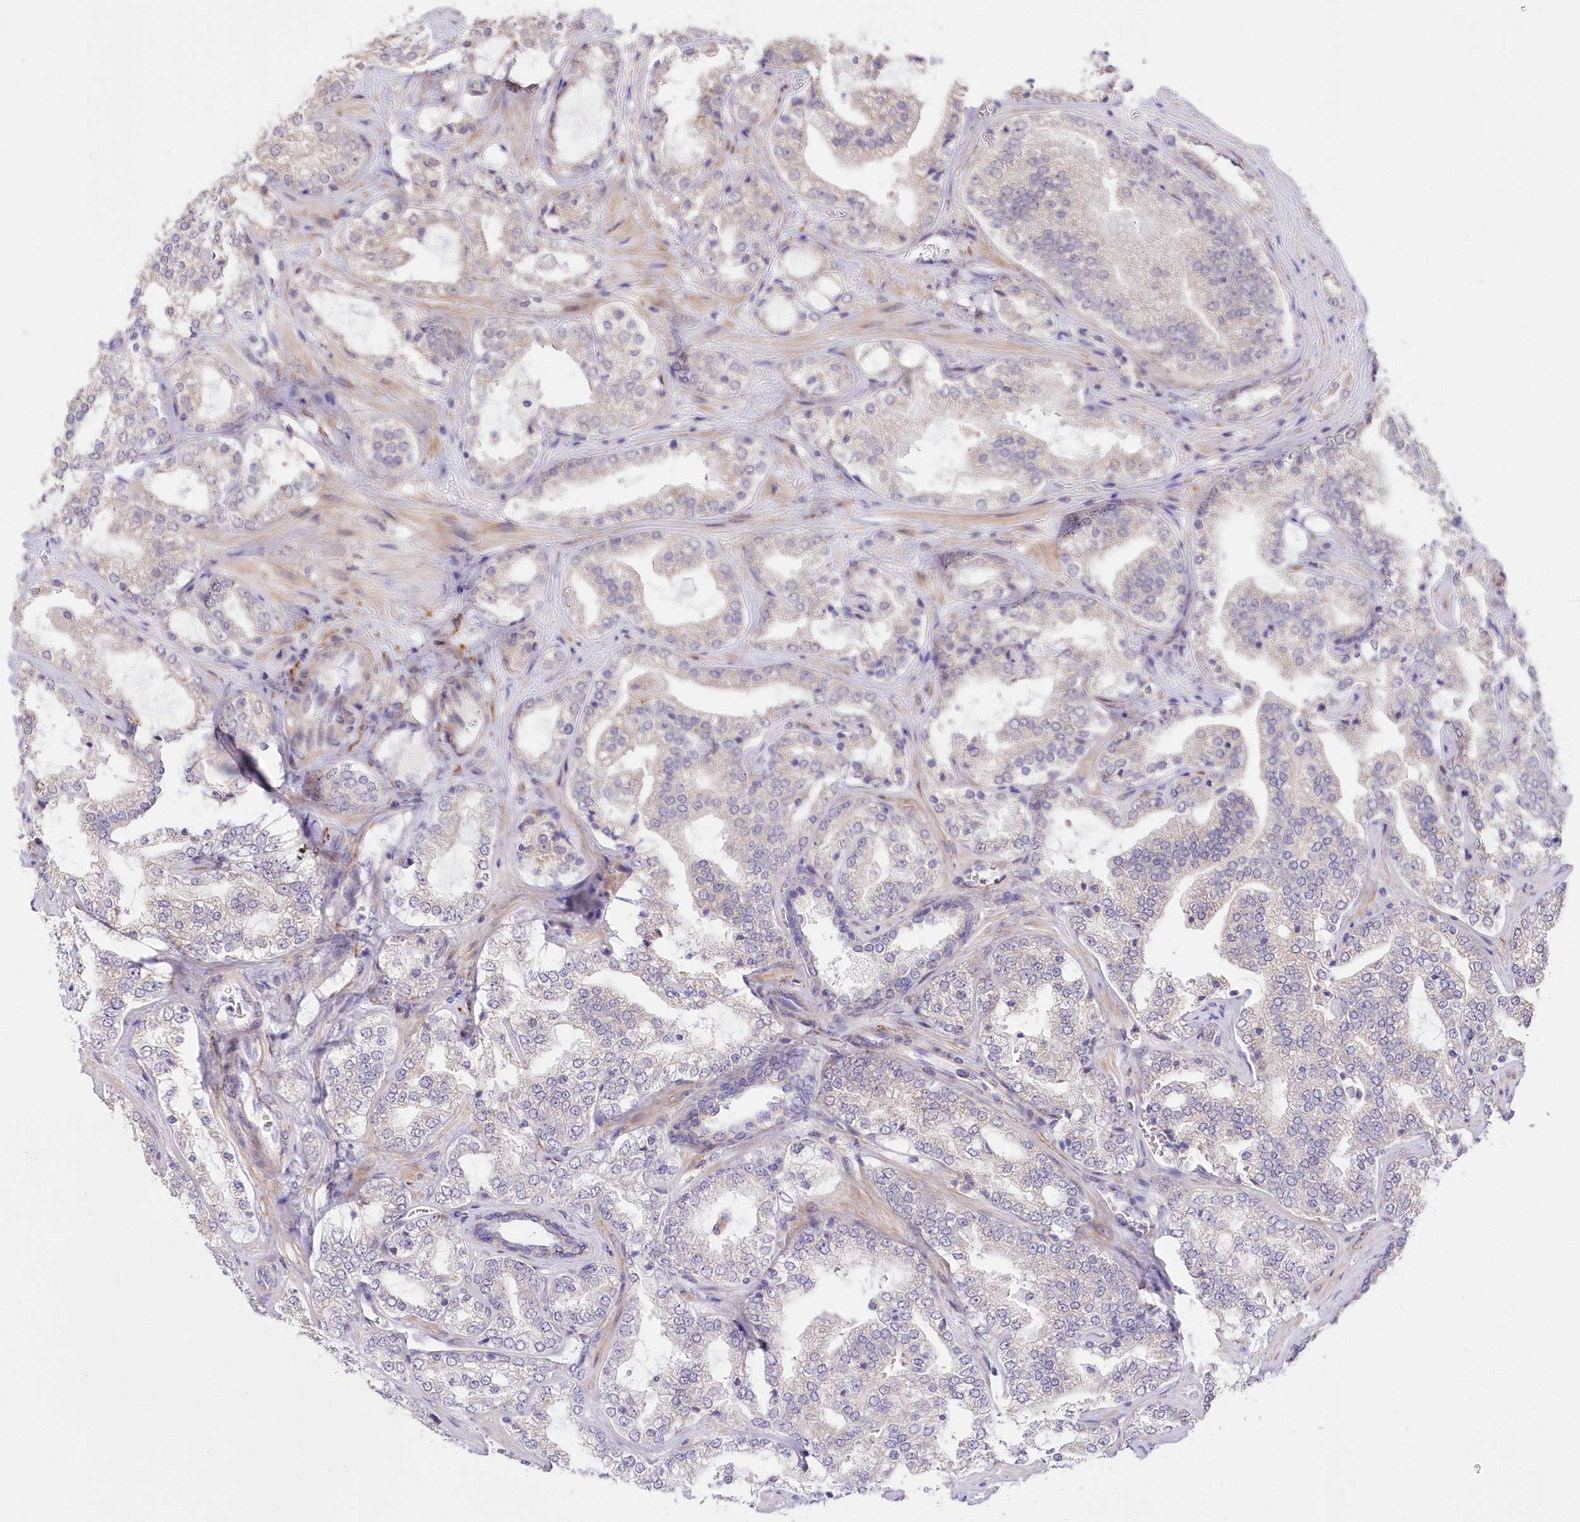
{"staining": {"intensity": "negative", "quantity": "none", "location": "none"}, "tissue": "prostate cancer", "cell_type": "Tumor cells", "image_type": "cancer", "snomed": [{"axis": "morphology", "description": "Adenocarcinoma, High grade"}, {"axis": "topography", "description": "Prostate"}], "caption": "Image shows no significant protein positivity in tumor cells of prostate high-grade adenocarcinoma. (Brightfield microscopy of DAB immunohistochemistry at high magnification).", "gene": "FAM241B", "patient": {"sex": "male", "age": 64}}